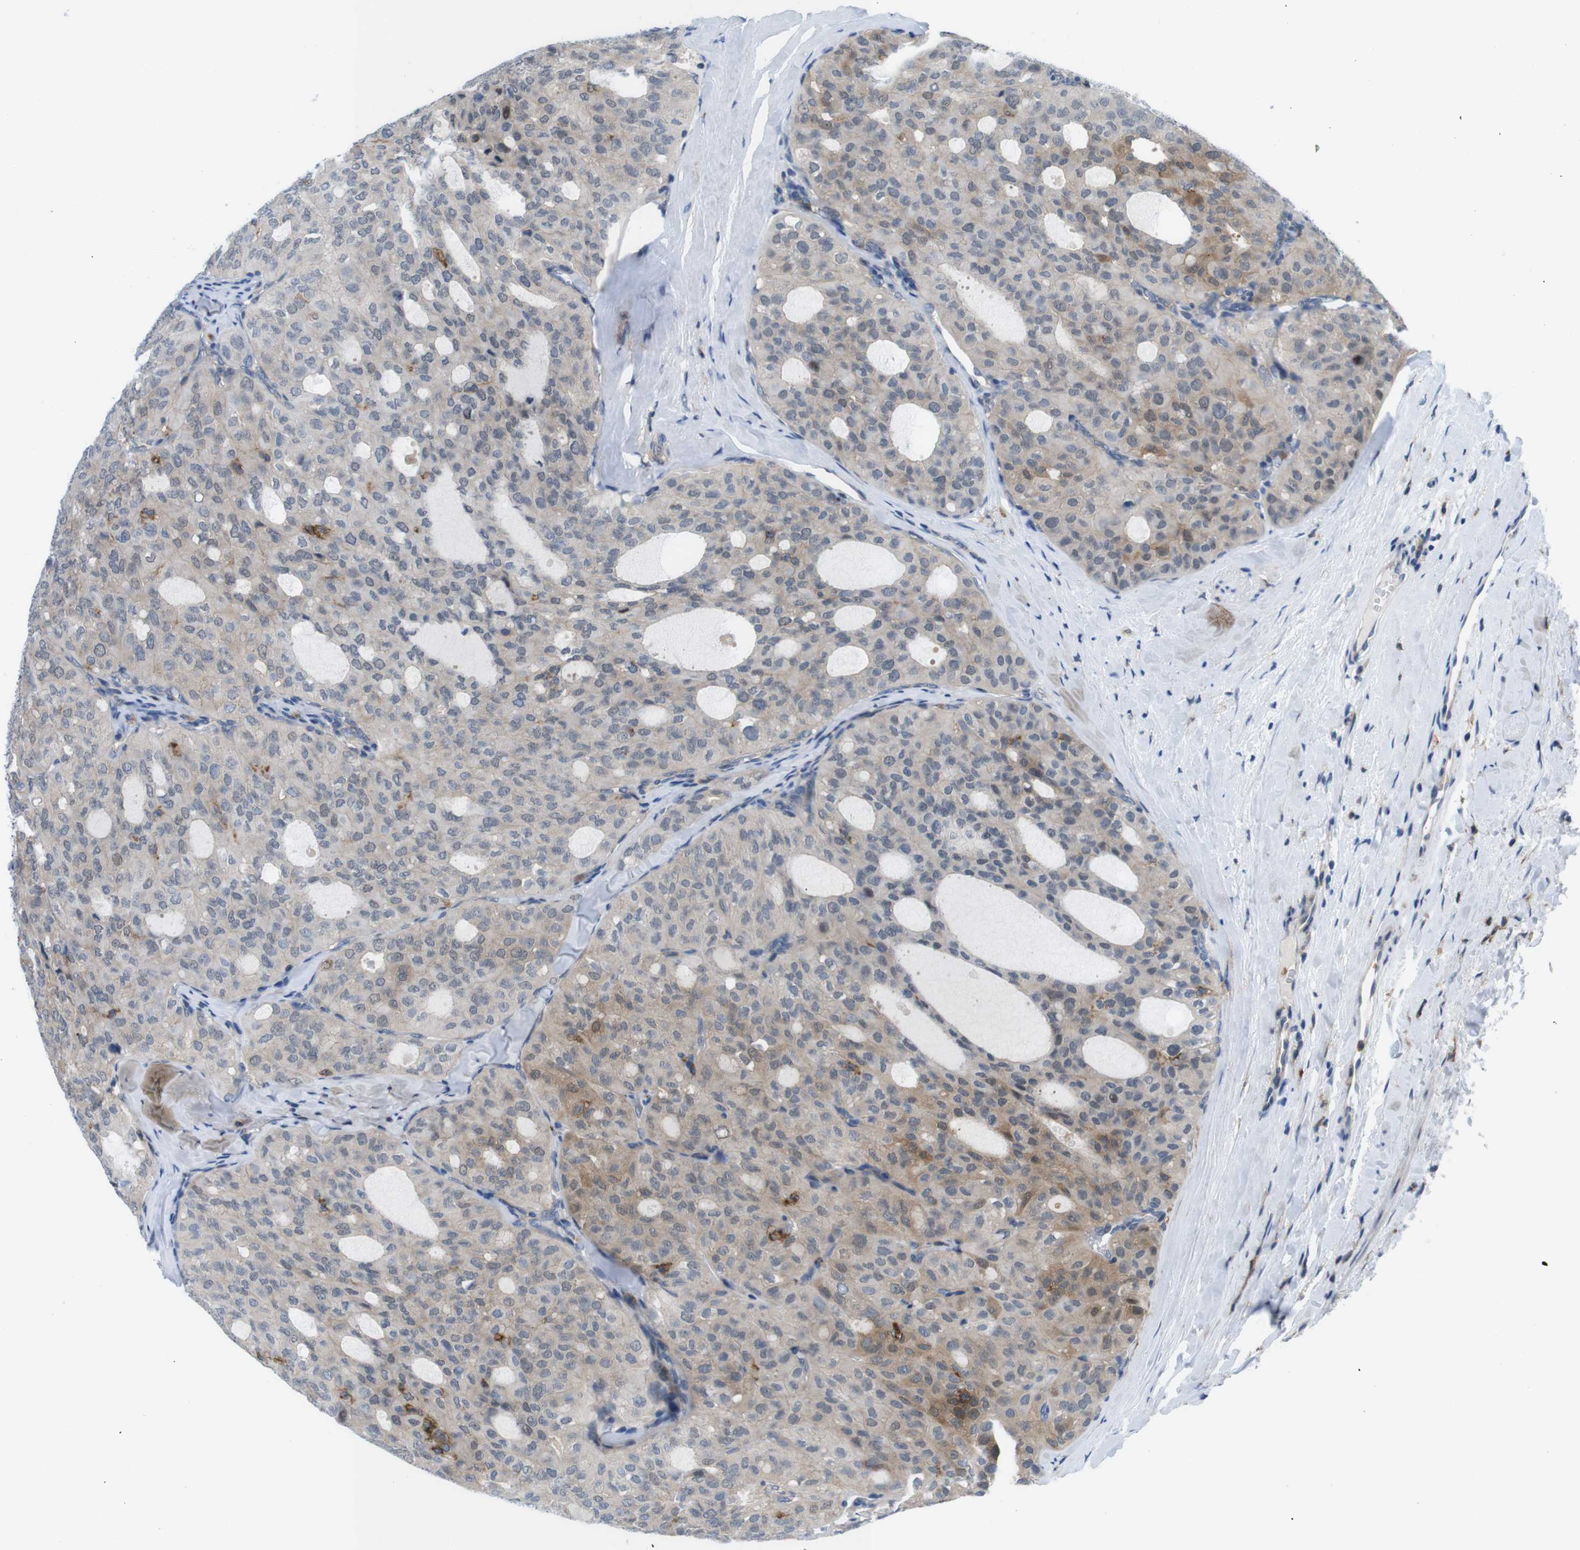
{"staining": {"intensity": "weak", "quantity": "25%-75%", "location": "cytoplasmic/membranous"}, "tissue": "thyroid cancer", "cell_type": "Tumor cells", "image_type": "cancer", "snomed": [{"axis": "morphology", "description": "Follicular adenoma carcinoma, NOS"}, {"axis": "topography", "description": "Thyroid gland"}], "caption": "The immunohistochemical stain highlights weak cytoplasmic/membranous expression in tumor cells of follicular adenoma carcinoma (thyroid) tissue.", "gene": "CD300C", "patient": {"sex": "male", "age": 75}}